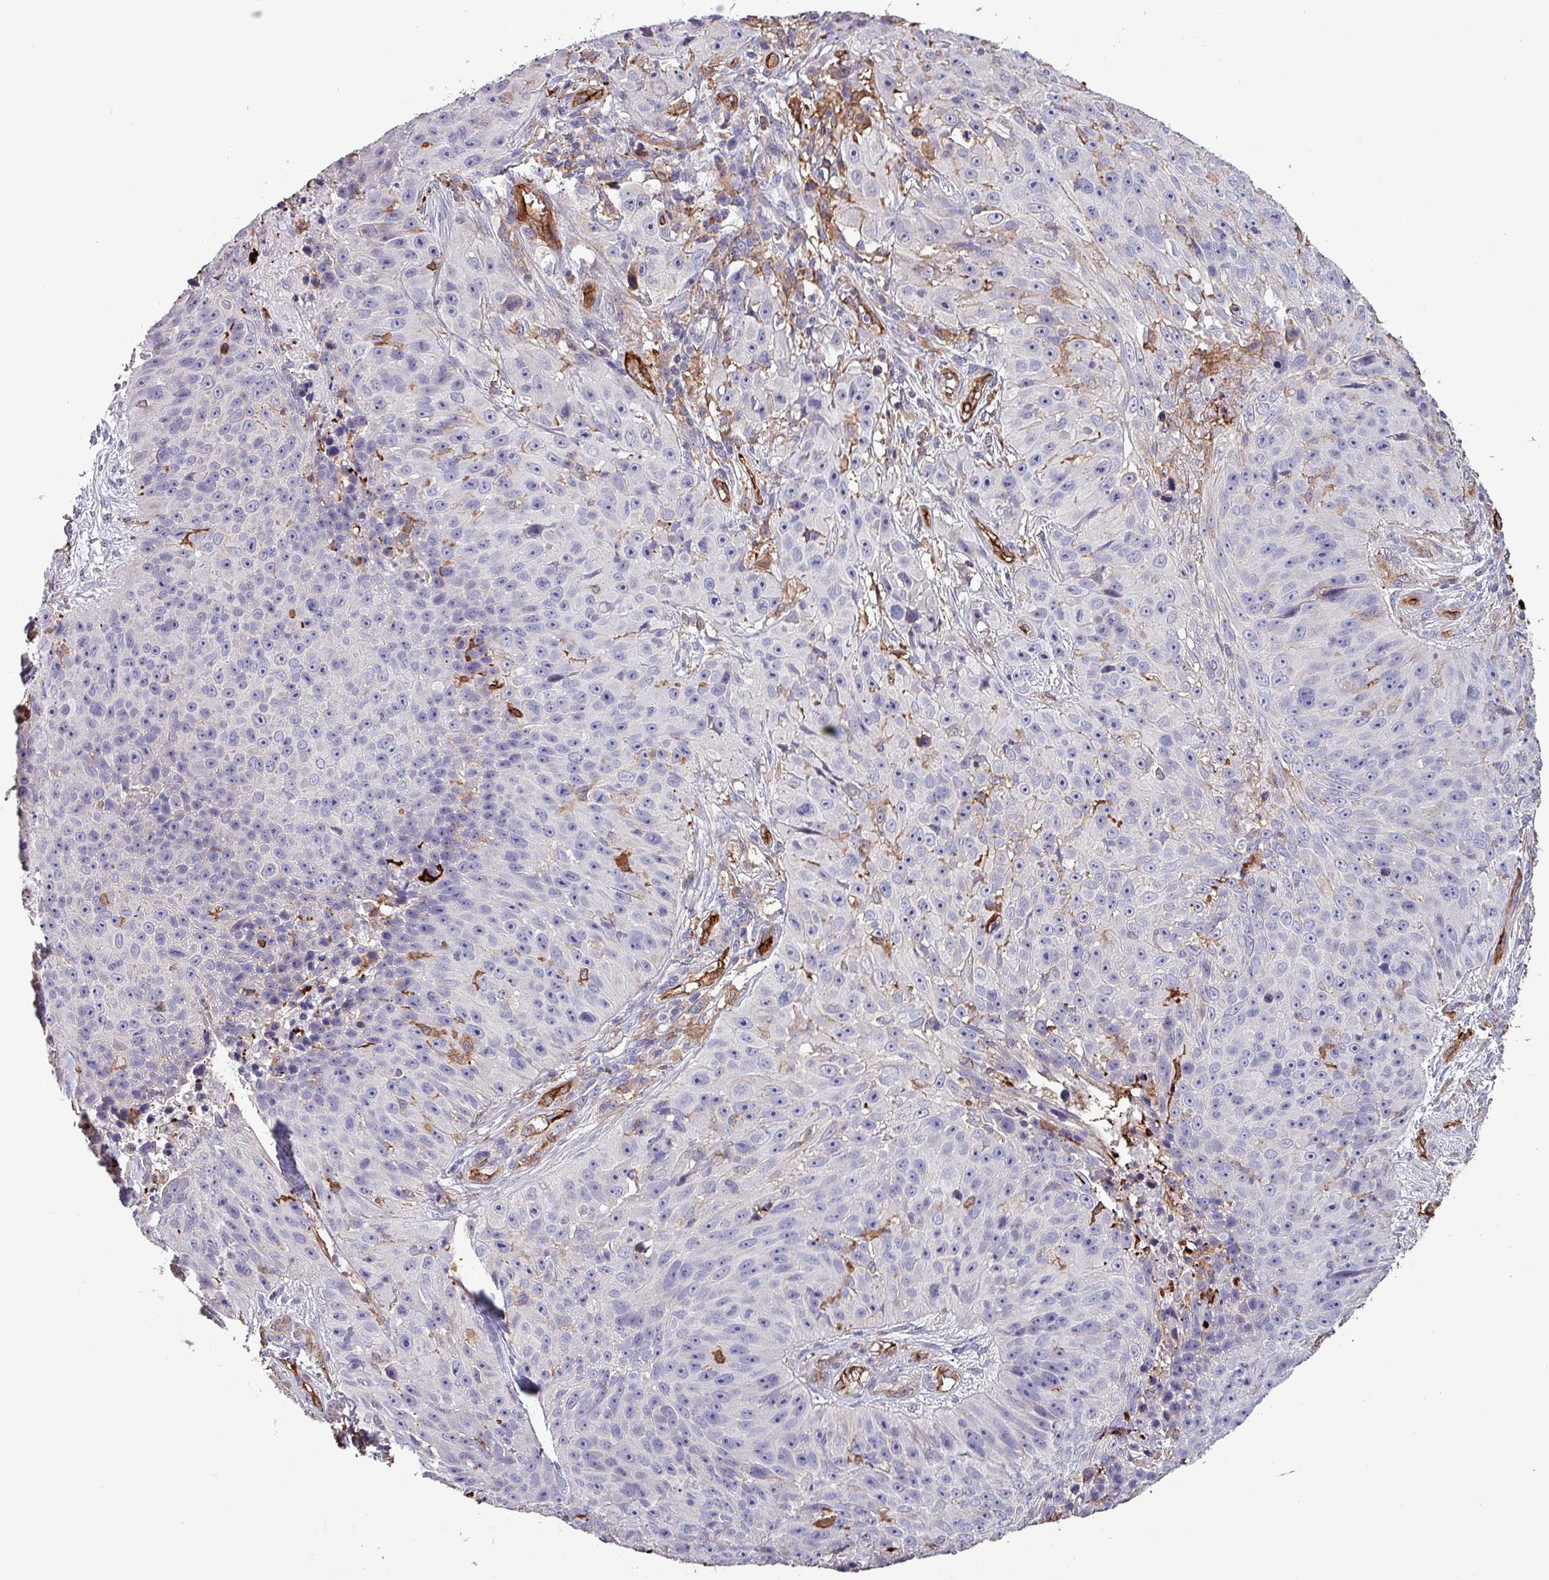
{"staining": {"intensity": "negative", "quantity": "none", "location": "none"}, "tissue": "skin cancer", "cell_type": "Tumor cells", "image_type": "cancer", "snomed": [{"axis": "morphology", "description": "Squamous cell carcinoma, NOS"}, {"axis": "topography", "description": "Skin"}], "caption": "A micrograph of human skin cancer (squamous cell carcinoma) is negative for staining in tumor cells.", "gene": "SCIN", "patient": {"sex": "female", "age": 87}}